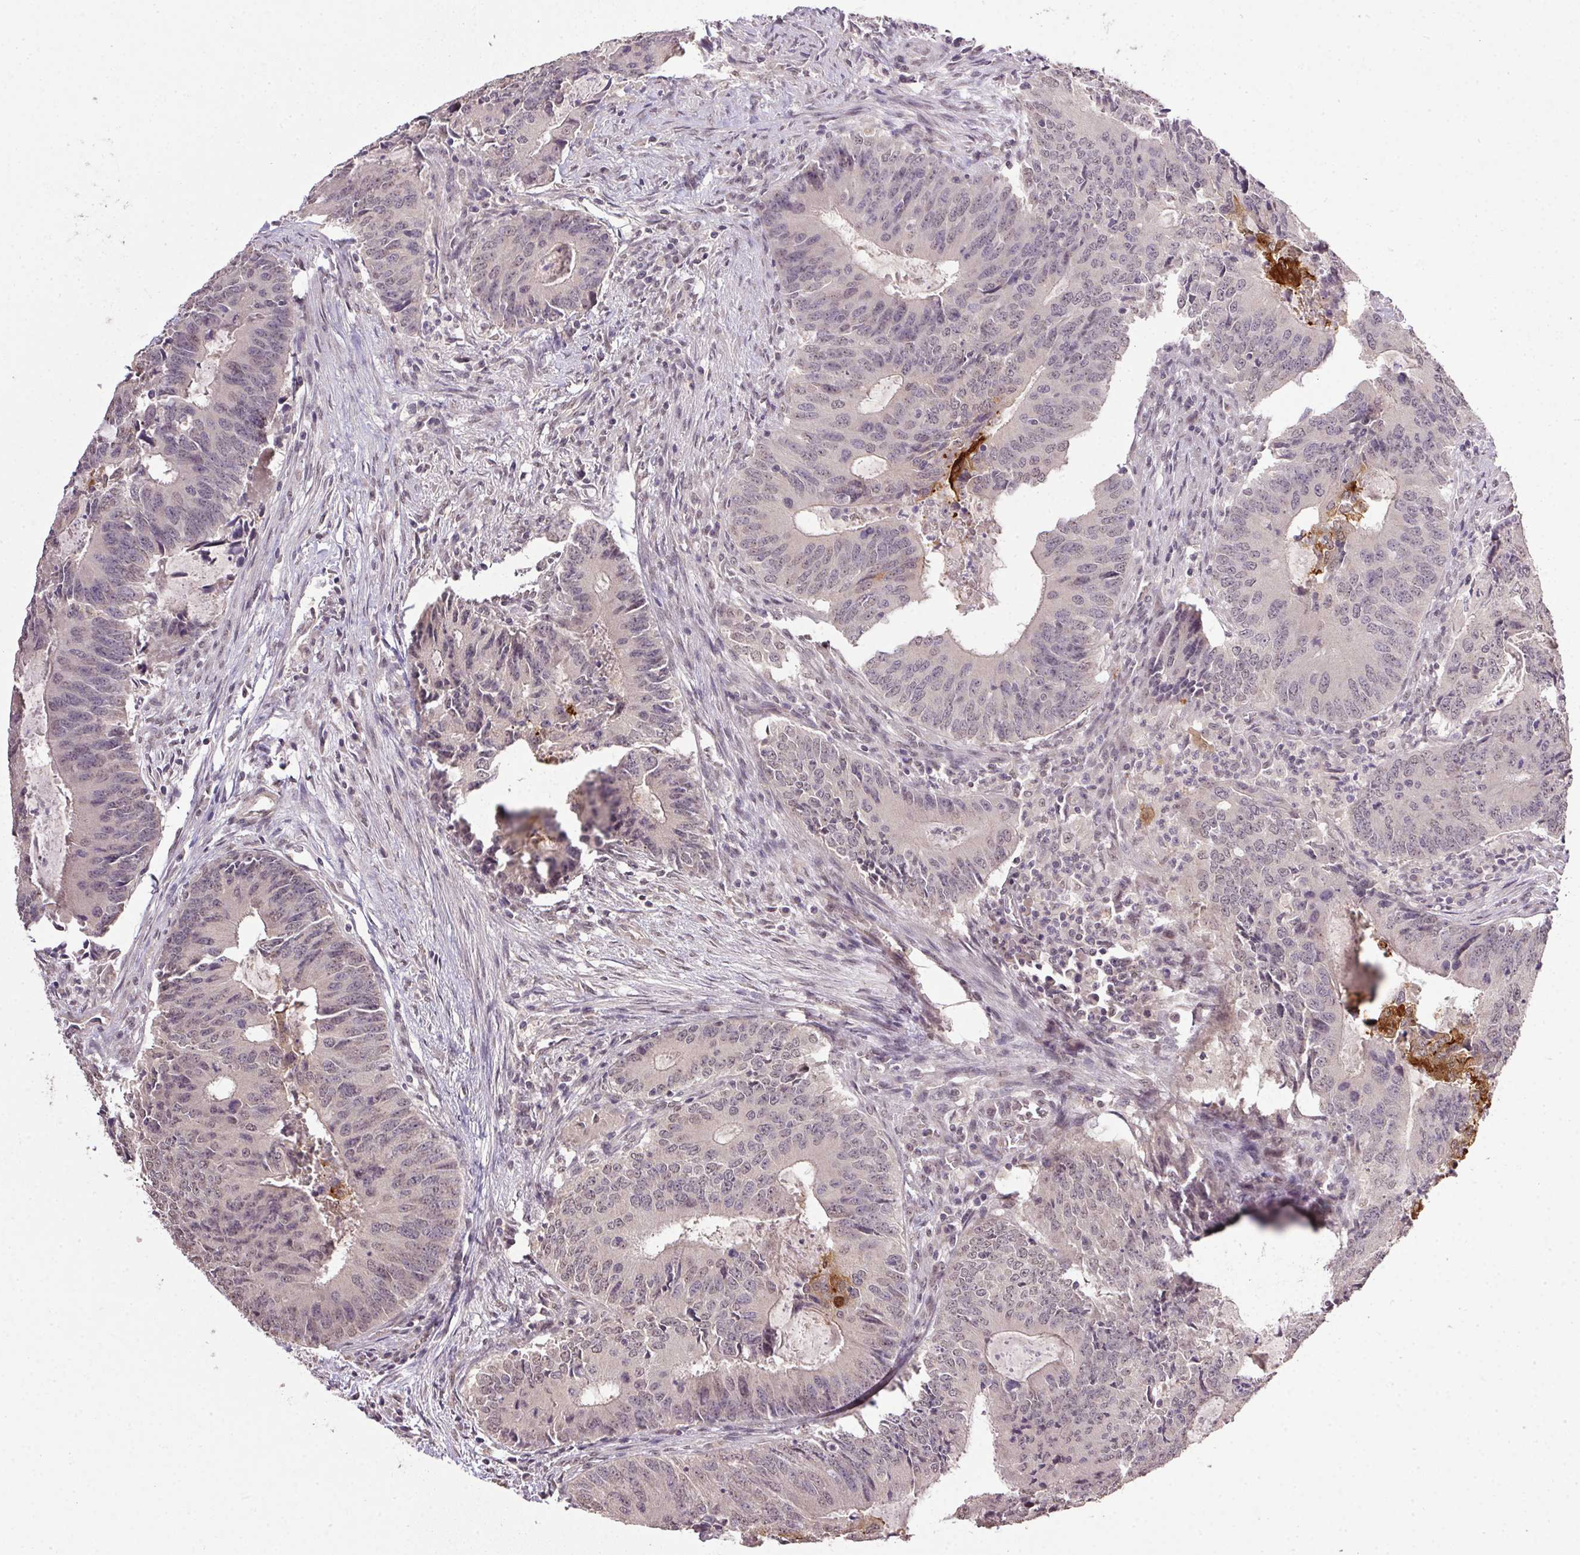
{"staining": {"intensity": "negative", "quantity": "none", "location": "none"}, "tissue": "colorectal cancer", "cell_type": "Tumor cells", "image_type": "cancer", "snomed": [{"axis": "morphology", "description": "Adenocarcinoma, NOS"}, {"axis": "topography", "description": "Colon"}], "caption": "IHC image of neoplastic tissue: human adenocarcinoma (colorectal) stained with DAB displays no significant protein positivity in tumor cells.", "gene": "PPP4R4", "patient": {"sex": "male", "age": 67}}